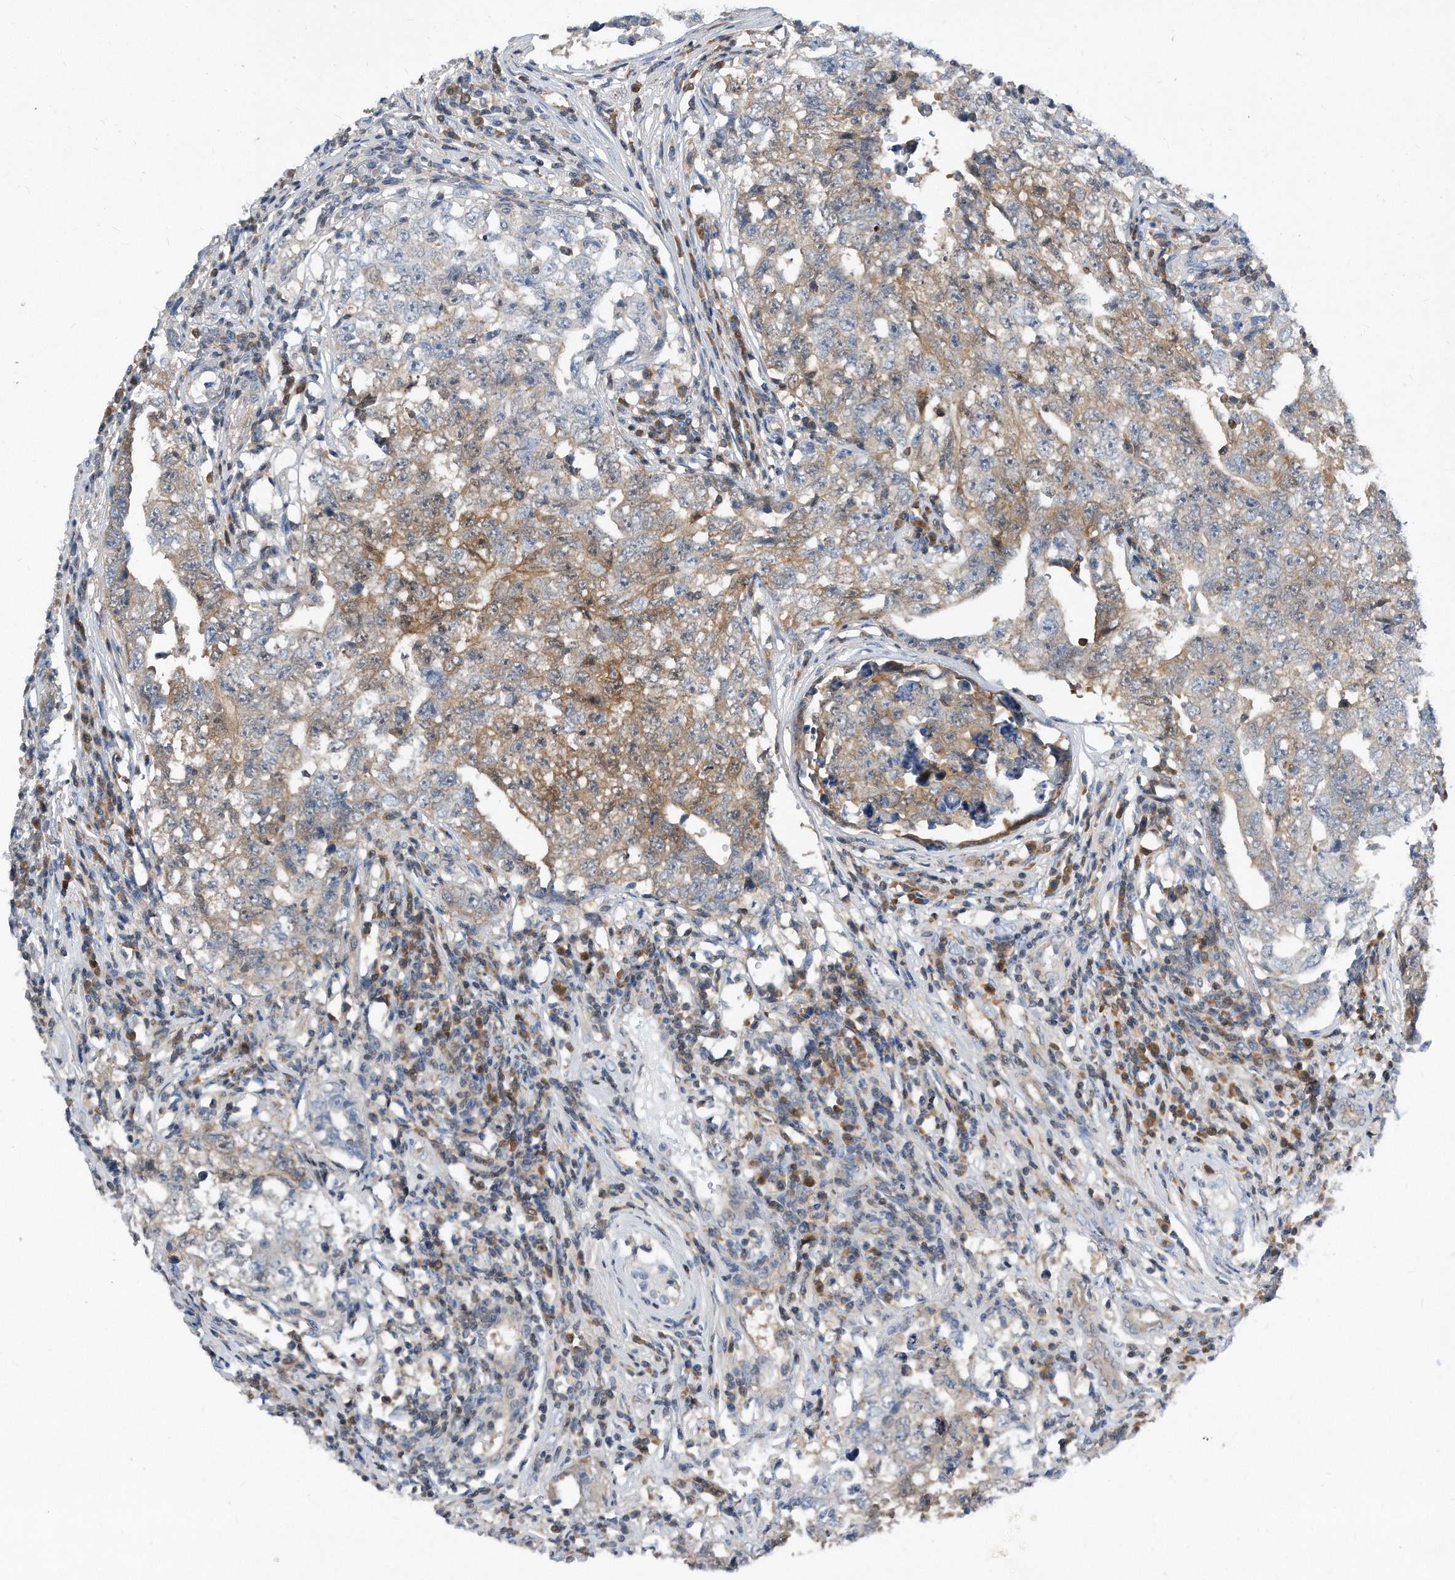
{"staining": {"intensity": "weak", "quantity": "25%-75%", "location": "cytoplasmic/membranous"}, "tissue": "testis cancer", "cell_type": "Tumor cells", "image_type": "cancer", "snomed": [{"axis": "morphology", "description": "Carcinoma, Embryonal, NOS"}, {"axis": "topography", "description": "Testis"}], "caption": "High-magnification brightfield microscopy of testis embryonal carcinoma stained with DAB (3,3'-diaminobenzidine) (brown) and counterstained with hematoxylin (blue). tumor cells exhibit weak cytoplasmic/membranous expression is appreciated in about25%-75% of cells. (IHC, brightfield microscopy, high magnification).", "gene": "MAP2K6", "patient": {"sex": "male", "age": 26}}